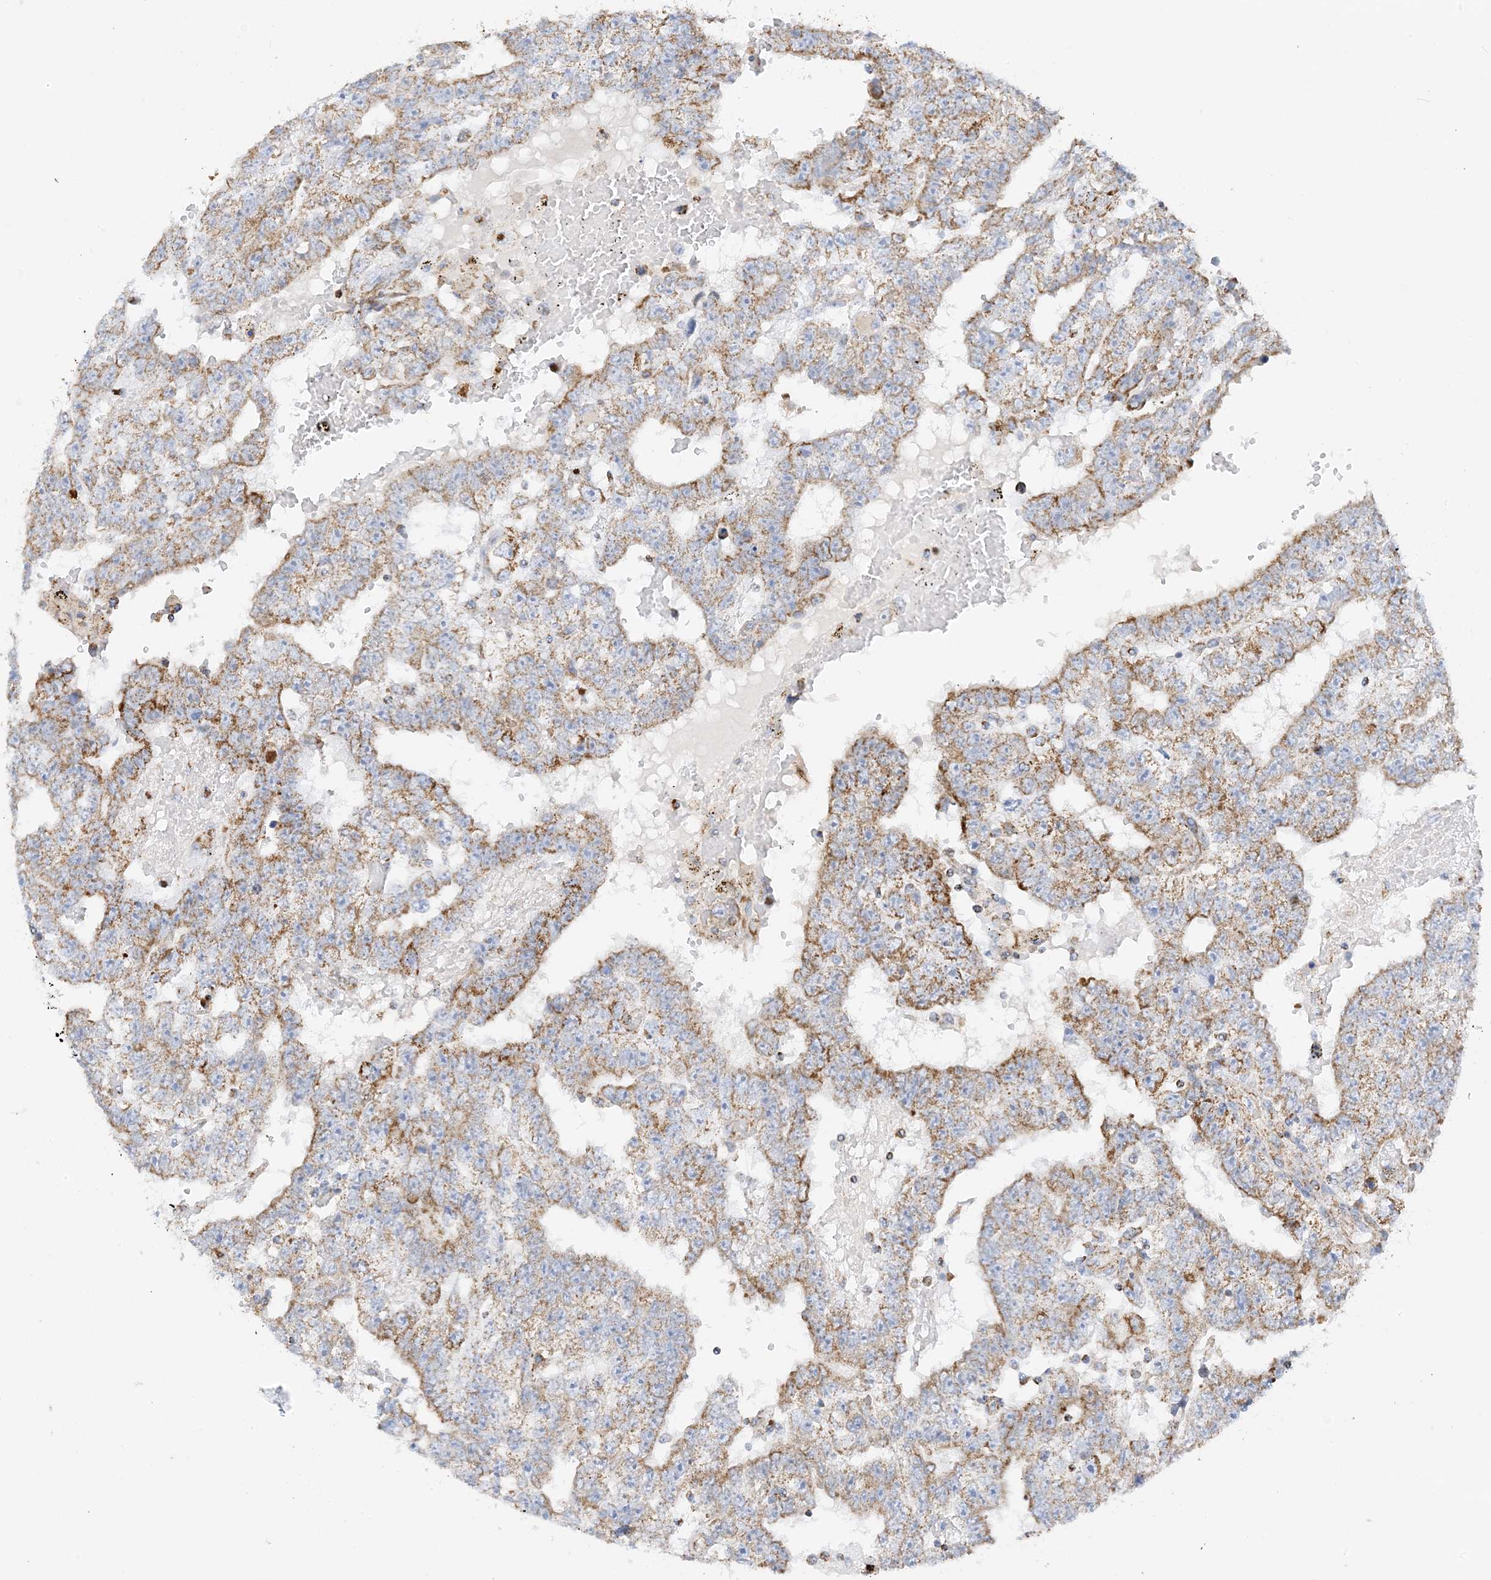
{"staining": {"intensity": "moderate", "quantity": ">75%", "location": "cytoplasmic/membranous"}, "tissue": "testis cancer", "cell_type": "Tumor cells", "image_type": "cancer", "snomed": [{"axis": "morphology", "description": "Carcinoma, Embryonal, NOS"}, {"axis": "topography", "description": "Testis"}], "caption": "A brown stain labels moderate cytoplasmic/membranous expression of a protein in human testis cancer (embryonal carcinoma) tumor cells. Nuclei are stained in blue.", "gene": "CAPN13", "patient": {"sex": "male", "age": 25}}